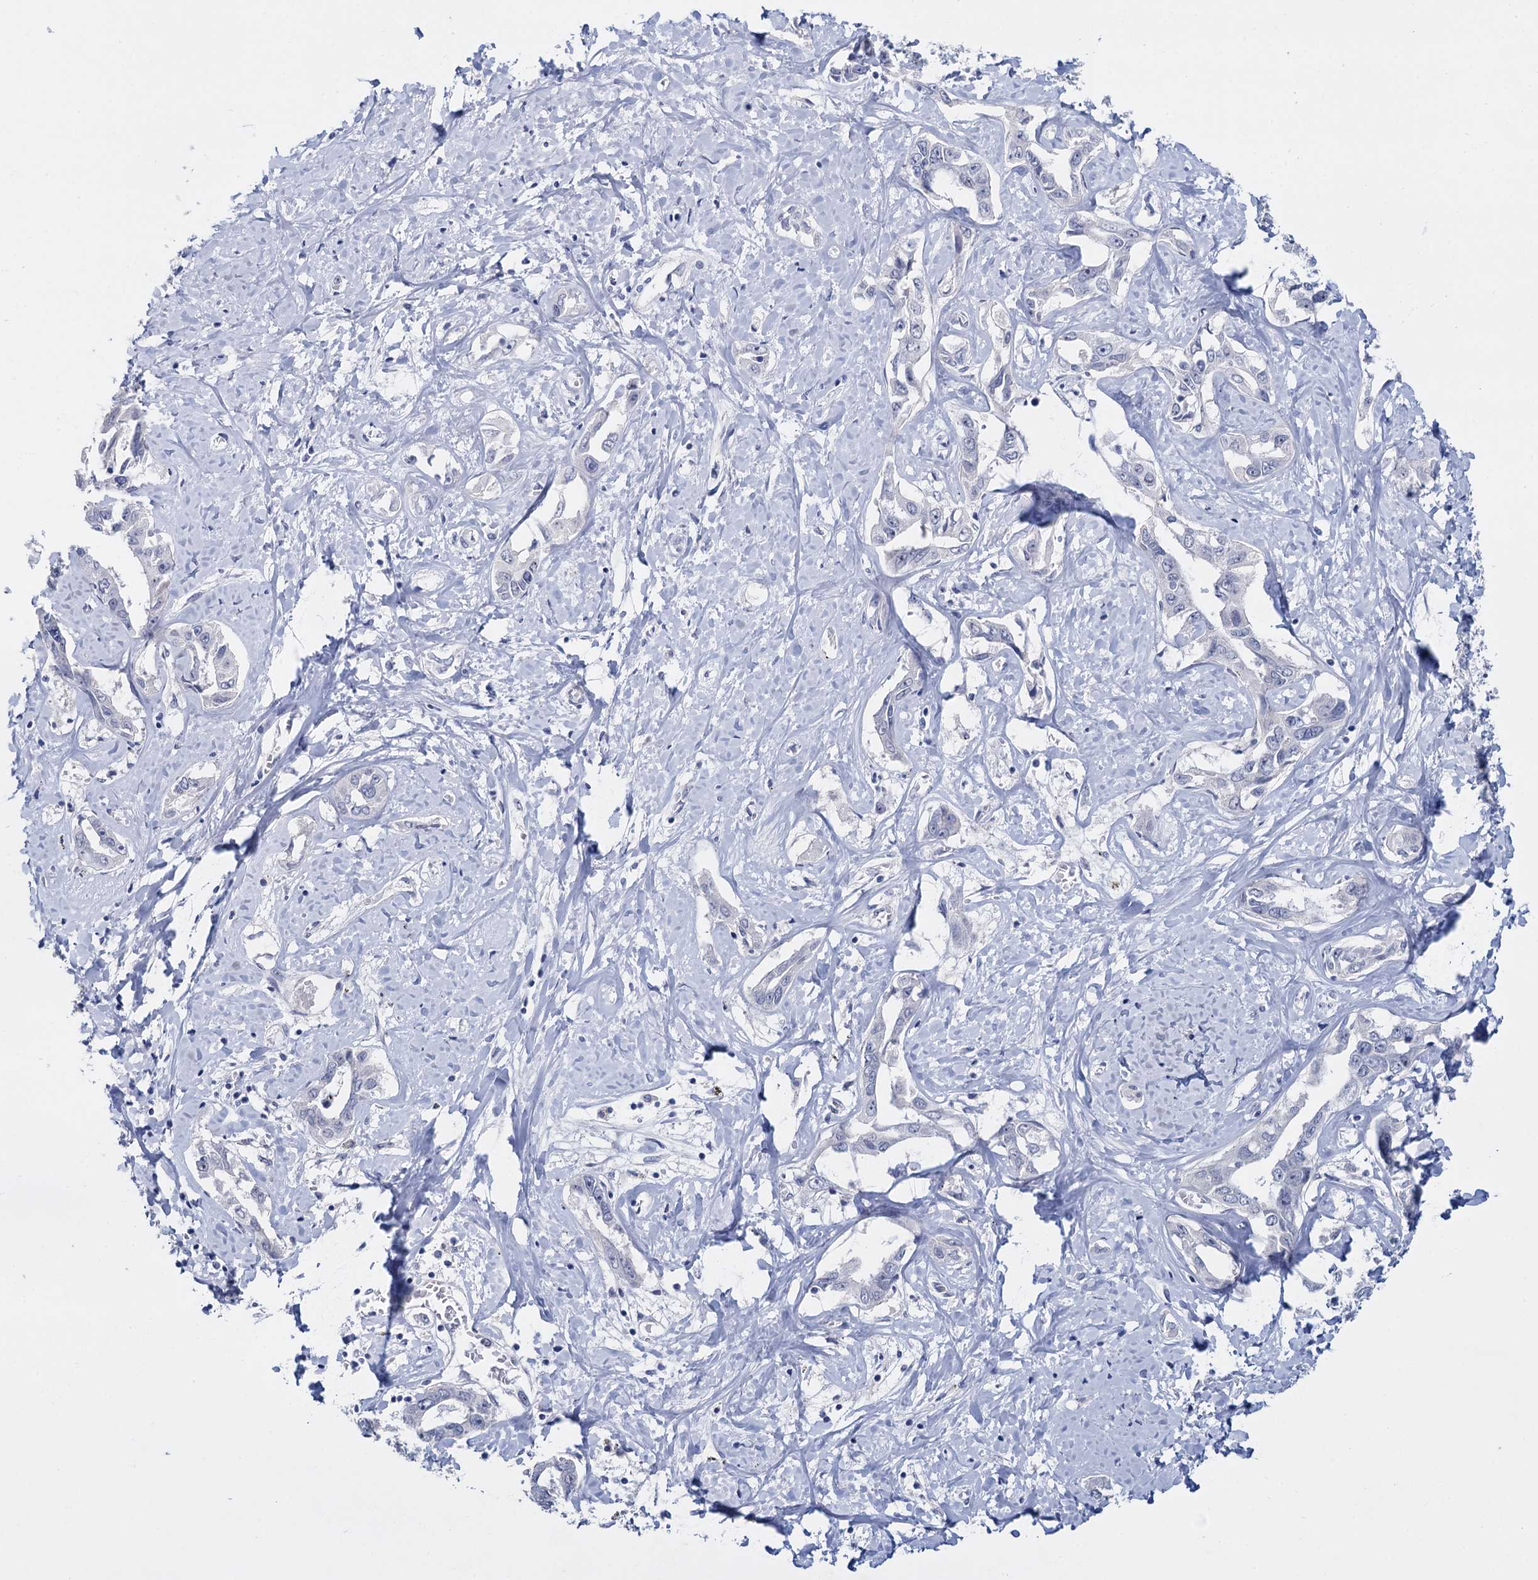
{"staining": {"intensity": "negative", "quantity": "none", "location": "none"}, "tissue": "liver cancer", "cell_type": "Tumor cells", "image_type": "cancer", "snomed": [{"axis": "morphology", "description": "Cholangiocarcinoma"}, {"axis": "topography", "description": "Liver"}], "caption": "A histopathology image of liver cancer stained for a protein exhibits no brown staining in tumor cells. (DAB immunohistochemistry, high magnification).", "gene": "SFN", "patient": {"sex": "male", "age": 59}}